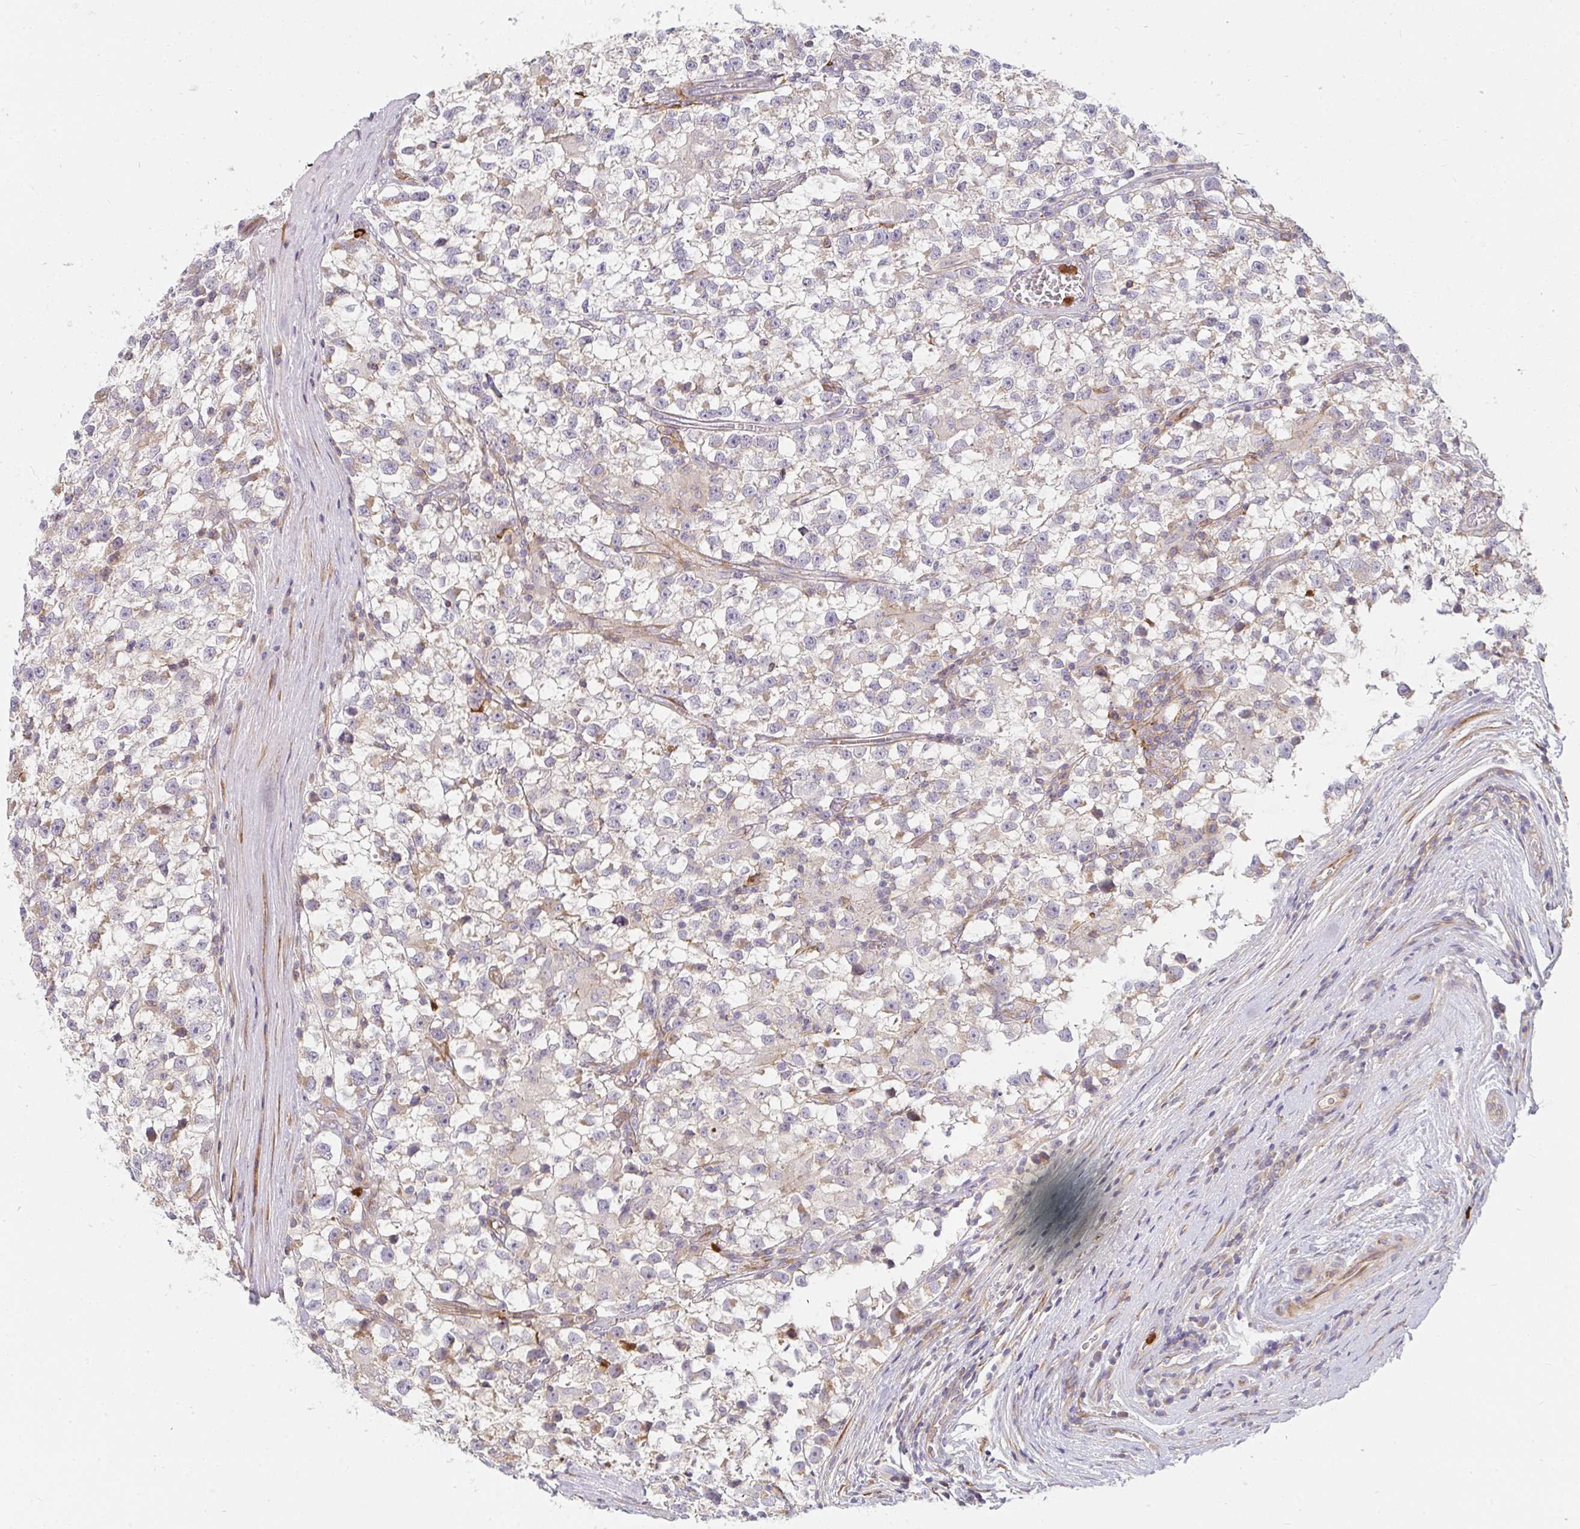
{"staining": {"intensity": "negative", "quantity": "none", "location": "none"}, "tissue": "testis cancer", "cell_type": "Tumor cells", "image_type": "cancer", "snomed": [{"axis": "morphology", "description": "Seminoma, NOS"}, {"axis": "topography", "description": "Testis"}], "caption": "Immunohistochemical staining of human testis cancer exhibits no significant expression in tumor cells.", "gene": "CSF3R", "patient": {"sex": "male", "age": 31}}